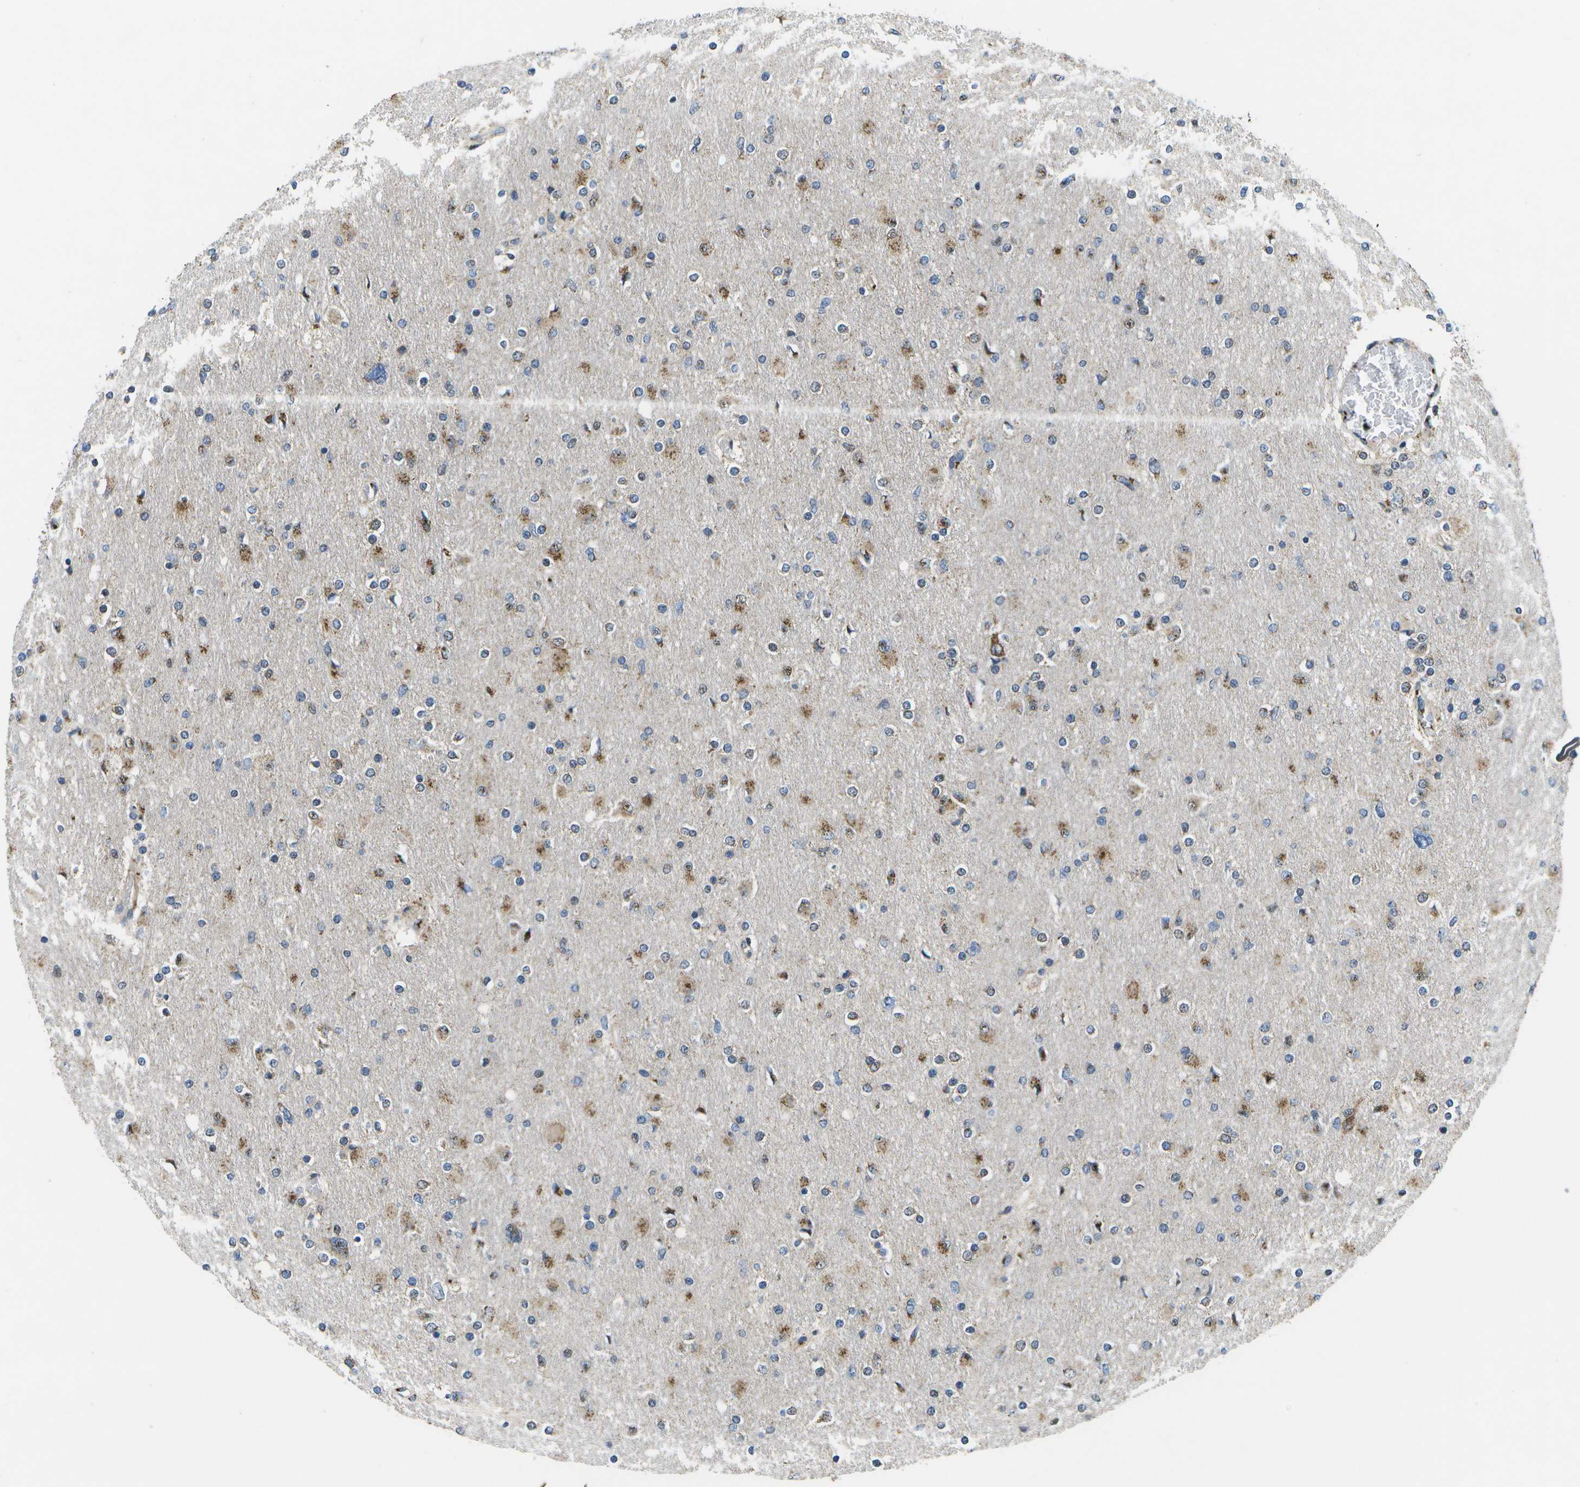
{"staining": {"intensity": "moderate", "quantity": "25%-75%", "location": "cytoplasmic/membranous"}, "tissue": "glioma", "cell_type": "Tumor cells", "image_type": "cancer", "snomed": [{"axis": "morphology", "description": "Glioma, malignant, High grade"}, {"axis": "topography", "description": "Cerebral cortex"}], "caption": "Tumor cells exhibit medium levels of moderate cytoplasmic/membranous expression in about 25%-75% of cells in glioma.", "gene": "GALNT15", "patient": {"sex": "female", "age": 36}}